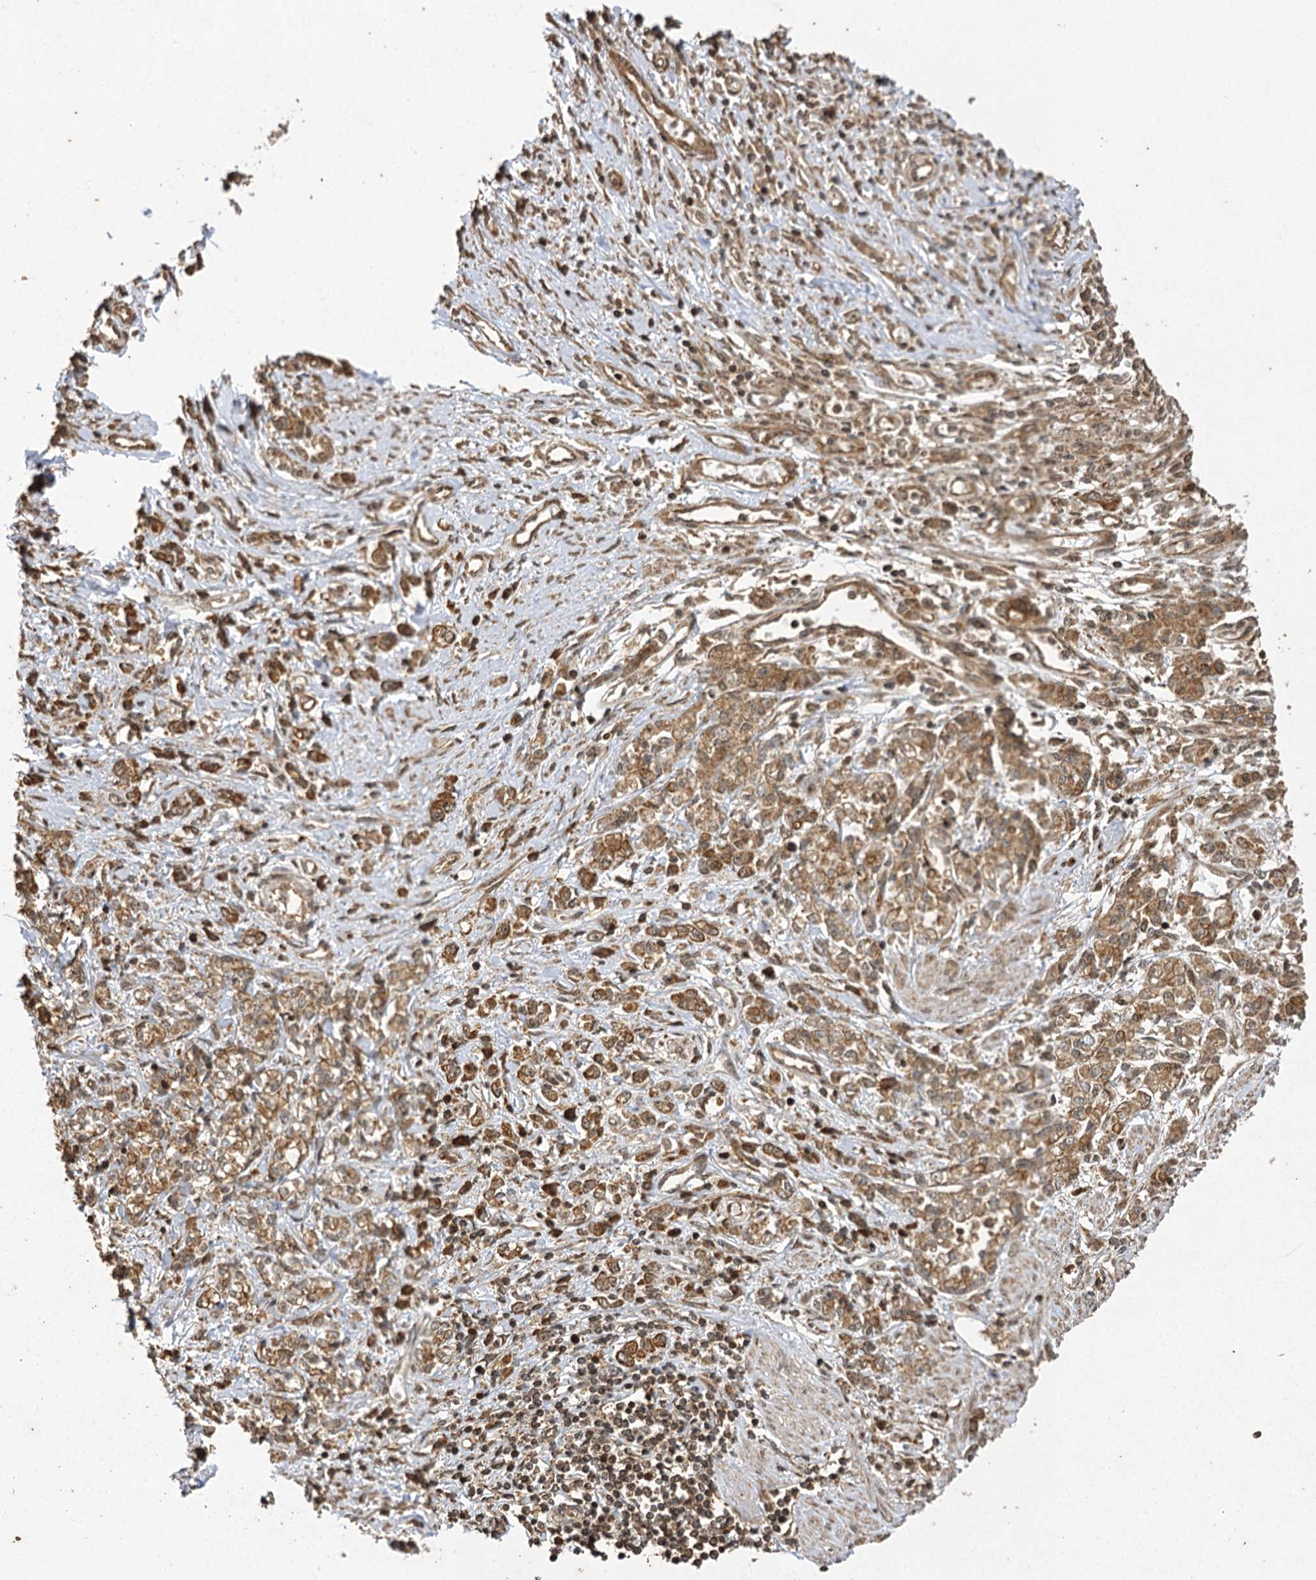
{"staining": {"intensity": "moderate", "quantity": ">75%", "location": "cytoplasmic/membranous,nuclear"}, "tissue": "stomach cancer", "cell_type": "Tumor cells", "image_type": "cancer", "snomed": [{"axis": "morphology", "description": "Adenocarcinoma, NOS"}, {"axis": "topography", "description": "Stomach"}], "caption": "The histopathology image demonstrates staining of adenocarcinoma (stomach), revealing moderate cytoplasmic/membranous and nuclear protein staining (brown color) within tumor cells.", "gene": "IL11RA", "patient": {"sex": "female", "age": 76}}